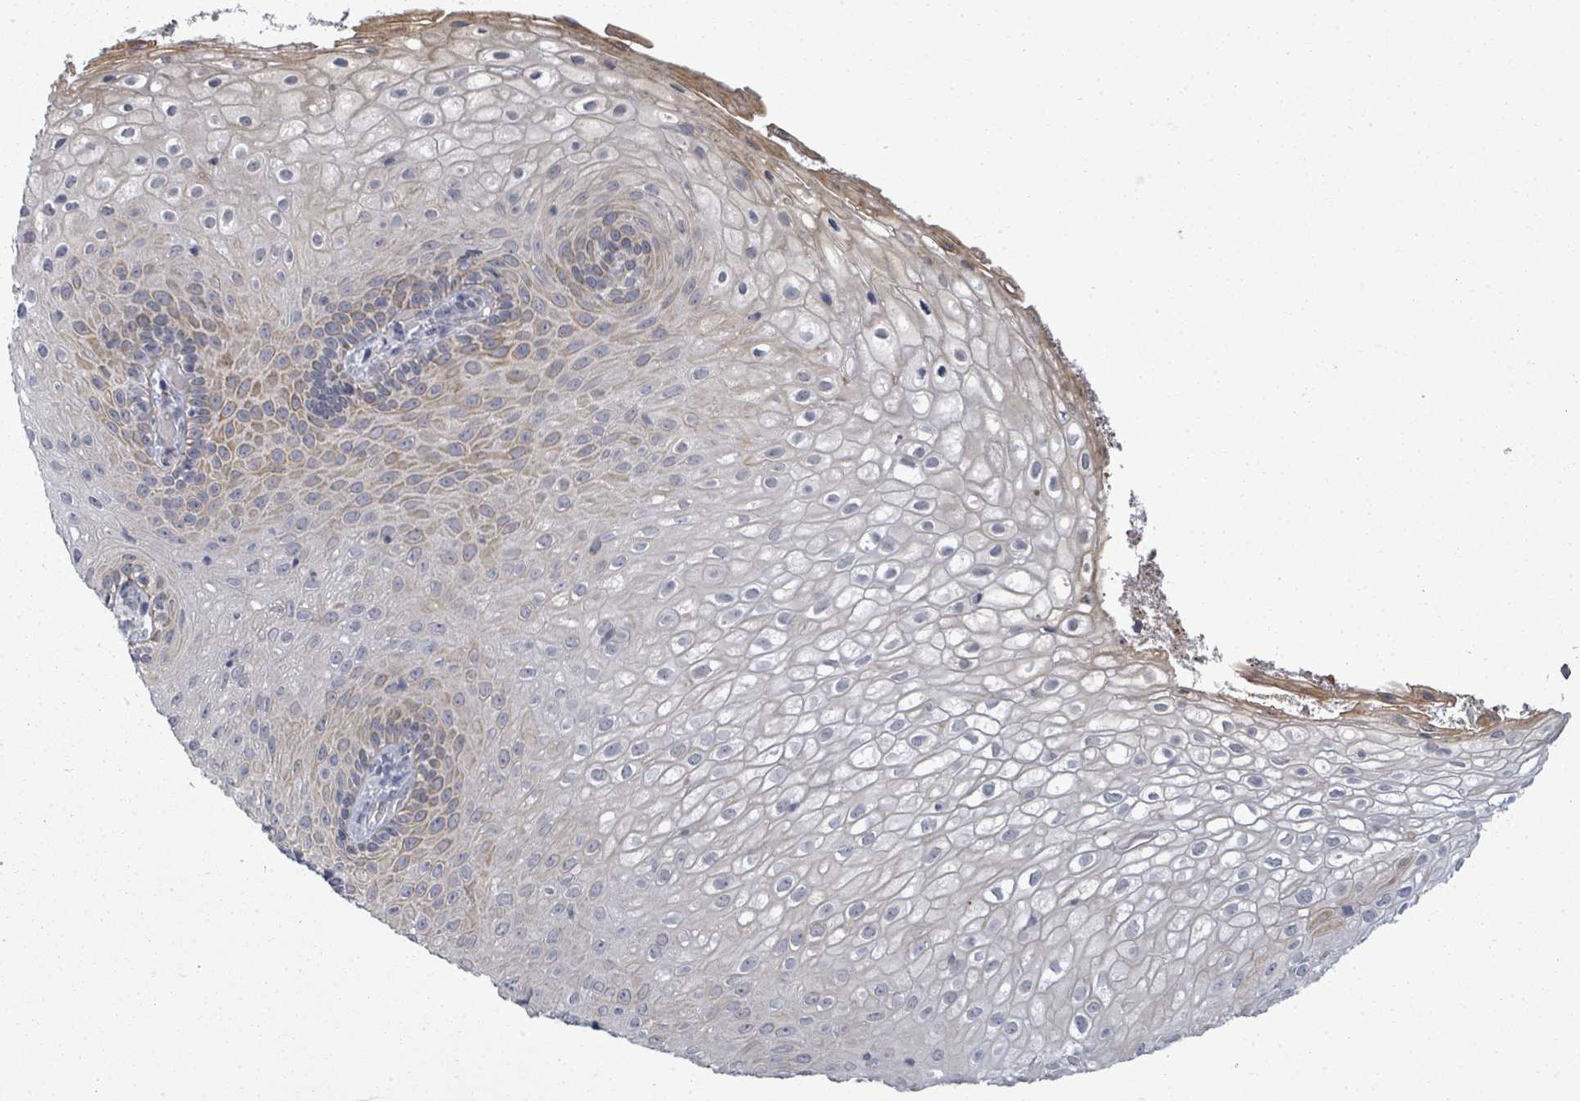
{"staining": {"intensity": "weak", "quantity": "<25%", "location": "cytoplasmic/membranous"}, "tissue": "skin", "cell_type": "Epidermal cells", "image_type": "normal", "snomed": [{"axis": "morphology", "description": "Normal tissue, NOS"}, {"axis": "topography", "description": "Anal"}], "caption": "Immunohistochemistry (IHC) of normal human skin demonstrates no positivity in epidermal cells. Brightfield microscopy of IHC stained with DAB (3,3'-diaminobenzidine) (brown) and hematoxylin (blue), captured at high magnification.", "gene": "PTPN20", "patient": {"sex": "male", "age": 80}}